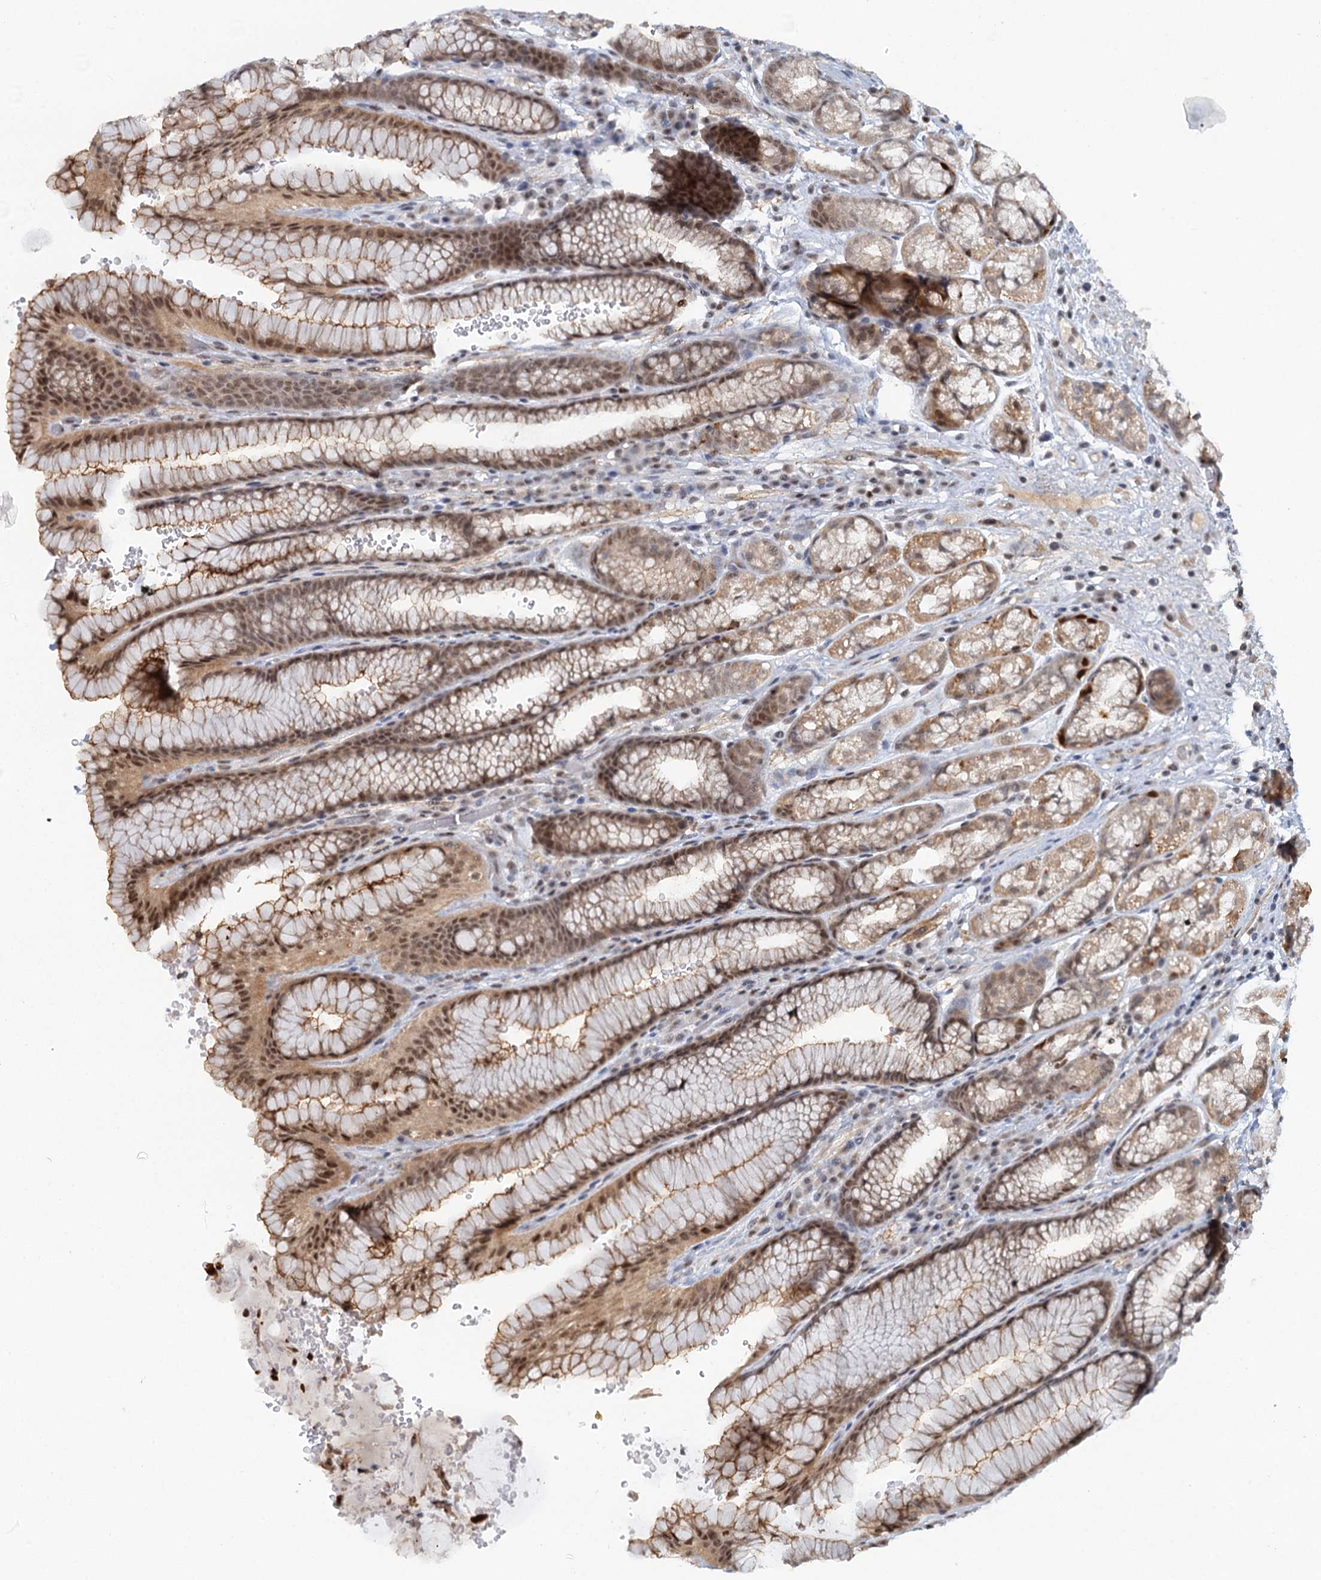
{"staining": {"intensity": "moderate", "quantity": ">75%", "location": "cytoplasmic/membranous,nuclear"}, "tissue": "stomach", "cell_type": "Glandular cells", "image_type": "normal", "snomed": [{"axis": "morphology", "description": "Normal tissue, NOS"}, {"axis": "morphology", "description": "Adenocarcinoma, NOS"}, {"axis": "topography", "description": "Stomach"}], "caption": "Immunohistochemistry histopathology image of unremarkable human stomach stained for a protein (brown), which exhibits medium levels of moderate cytoplasmic/membranous,nuclear positivity in approximately >75% of glandular cells.", "gene": "GPATCH11", "patient": {"sex": "male", "age": 57}}